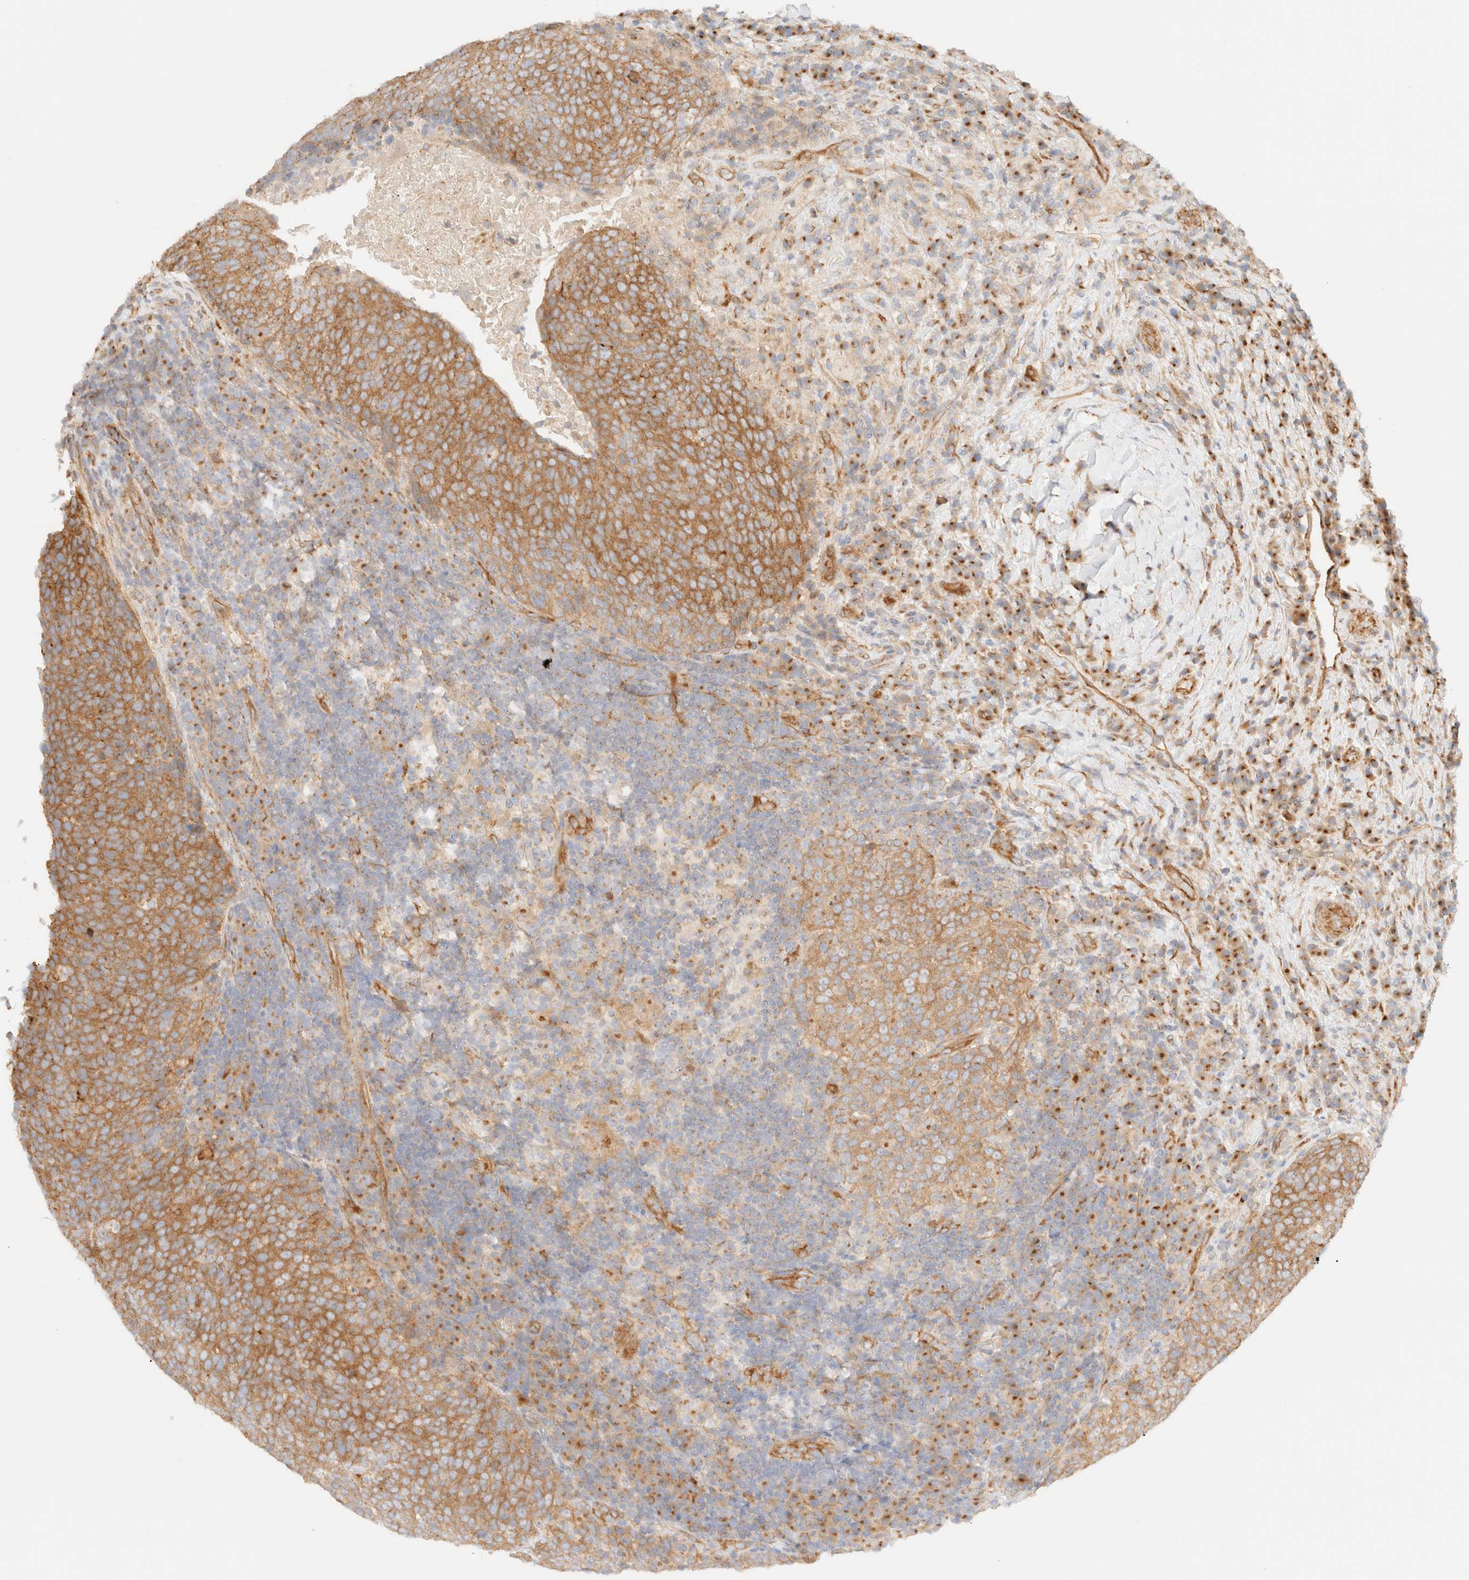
{"staining": {"intensity": "moderate", "quantity": ">75%", "location": "cytoplasmic/membranous"}, "tissue": "head and neck cancer", "cell_type": "Tumor cells", "image_type": "cancer", "snomed": [{"axis": "morphology", "description": "Squamous cell carcinoma, NOS"}, {"axis": "morphology", "description": "Squamous cell carcinoma, metastatic, NOS"}, {"axis": "topography", "description": "Lymph node"}, {"axis": "topography", "description": "Head-Neck"}], "caption": "This histopathology image reveals immunohistochemistry staining of head and neck cancer (metastatic squamous cell carcinoma), with medium moderate cytoplasmic/membranous positivity in about >75% of tumor cells.", "gene": "MYO10", "patient": {"sex": "male", "age": 62}}